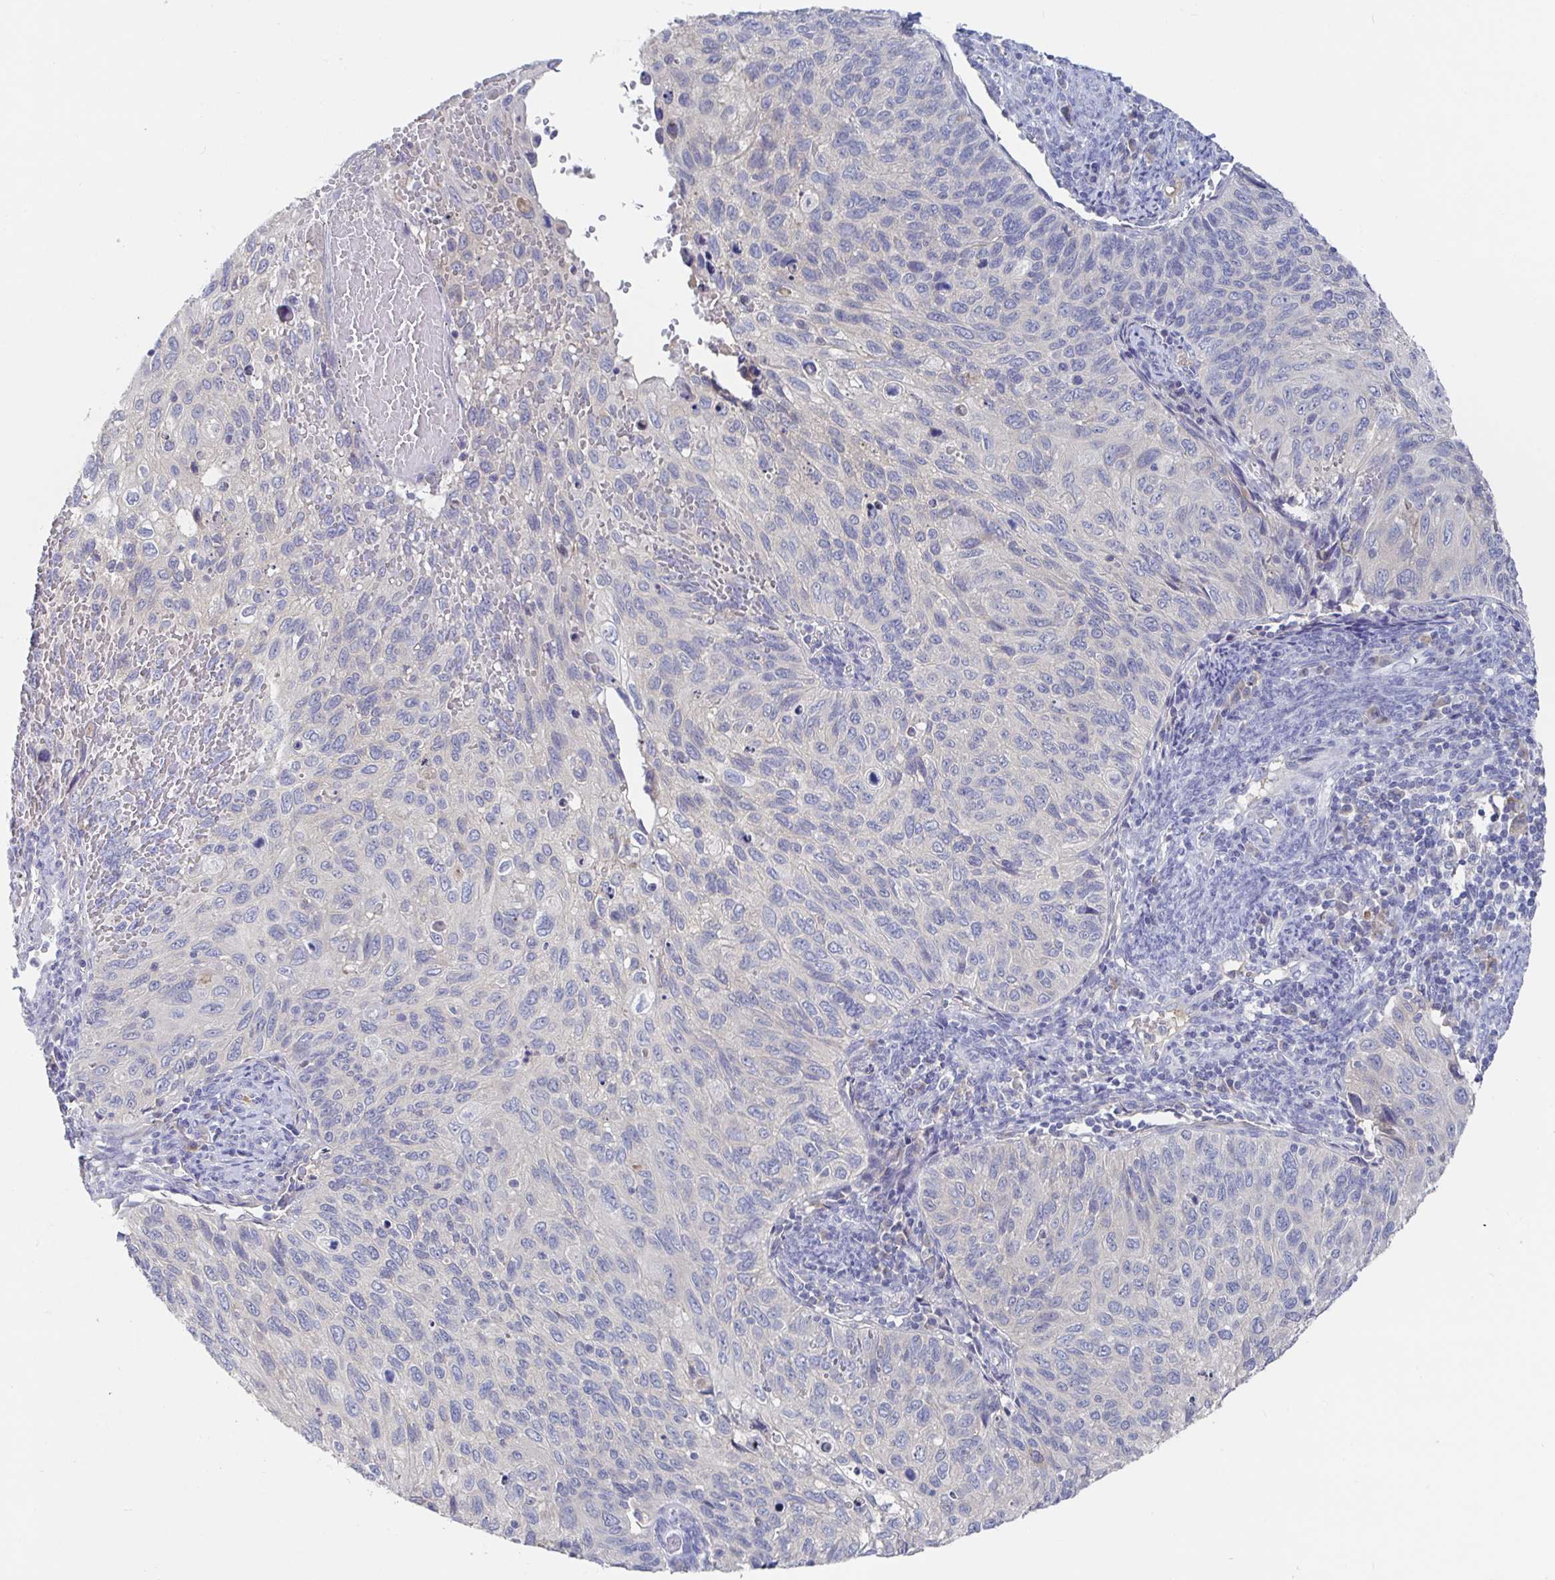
{"staining": {"intensity": "negative", "quantity": "none", "location": "none"}, "tissue": "cervical cancer", "cell_type": "Tumor cells", "image_type": "cancer", "snomed": [{"axis": "morphology", "description": "Squamous cell carcinoma, NOS"}, {"axis": "topography", "description": "Cervix"}], "caption": "Tumor cells are negative for protein expression in human squamous cell carcinoma (cervical).", "gene": "GPR148", "patient": {"sex": "female", "age": 70}}